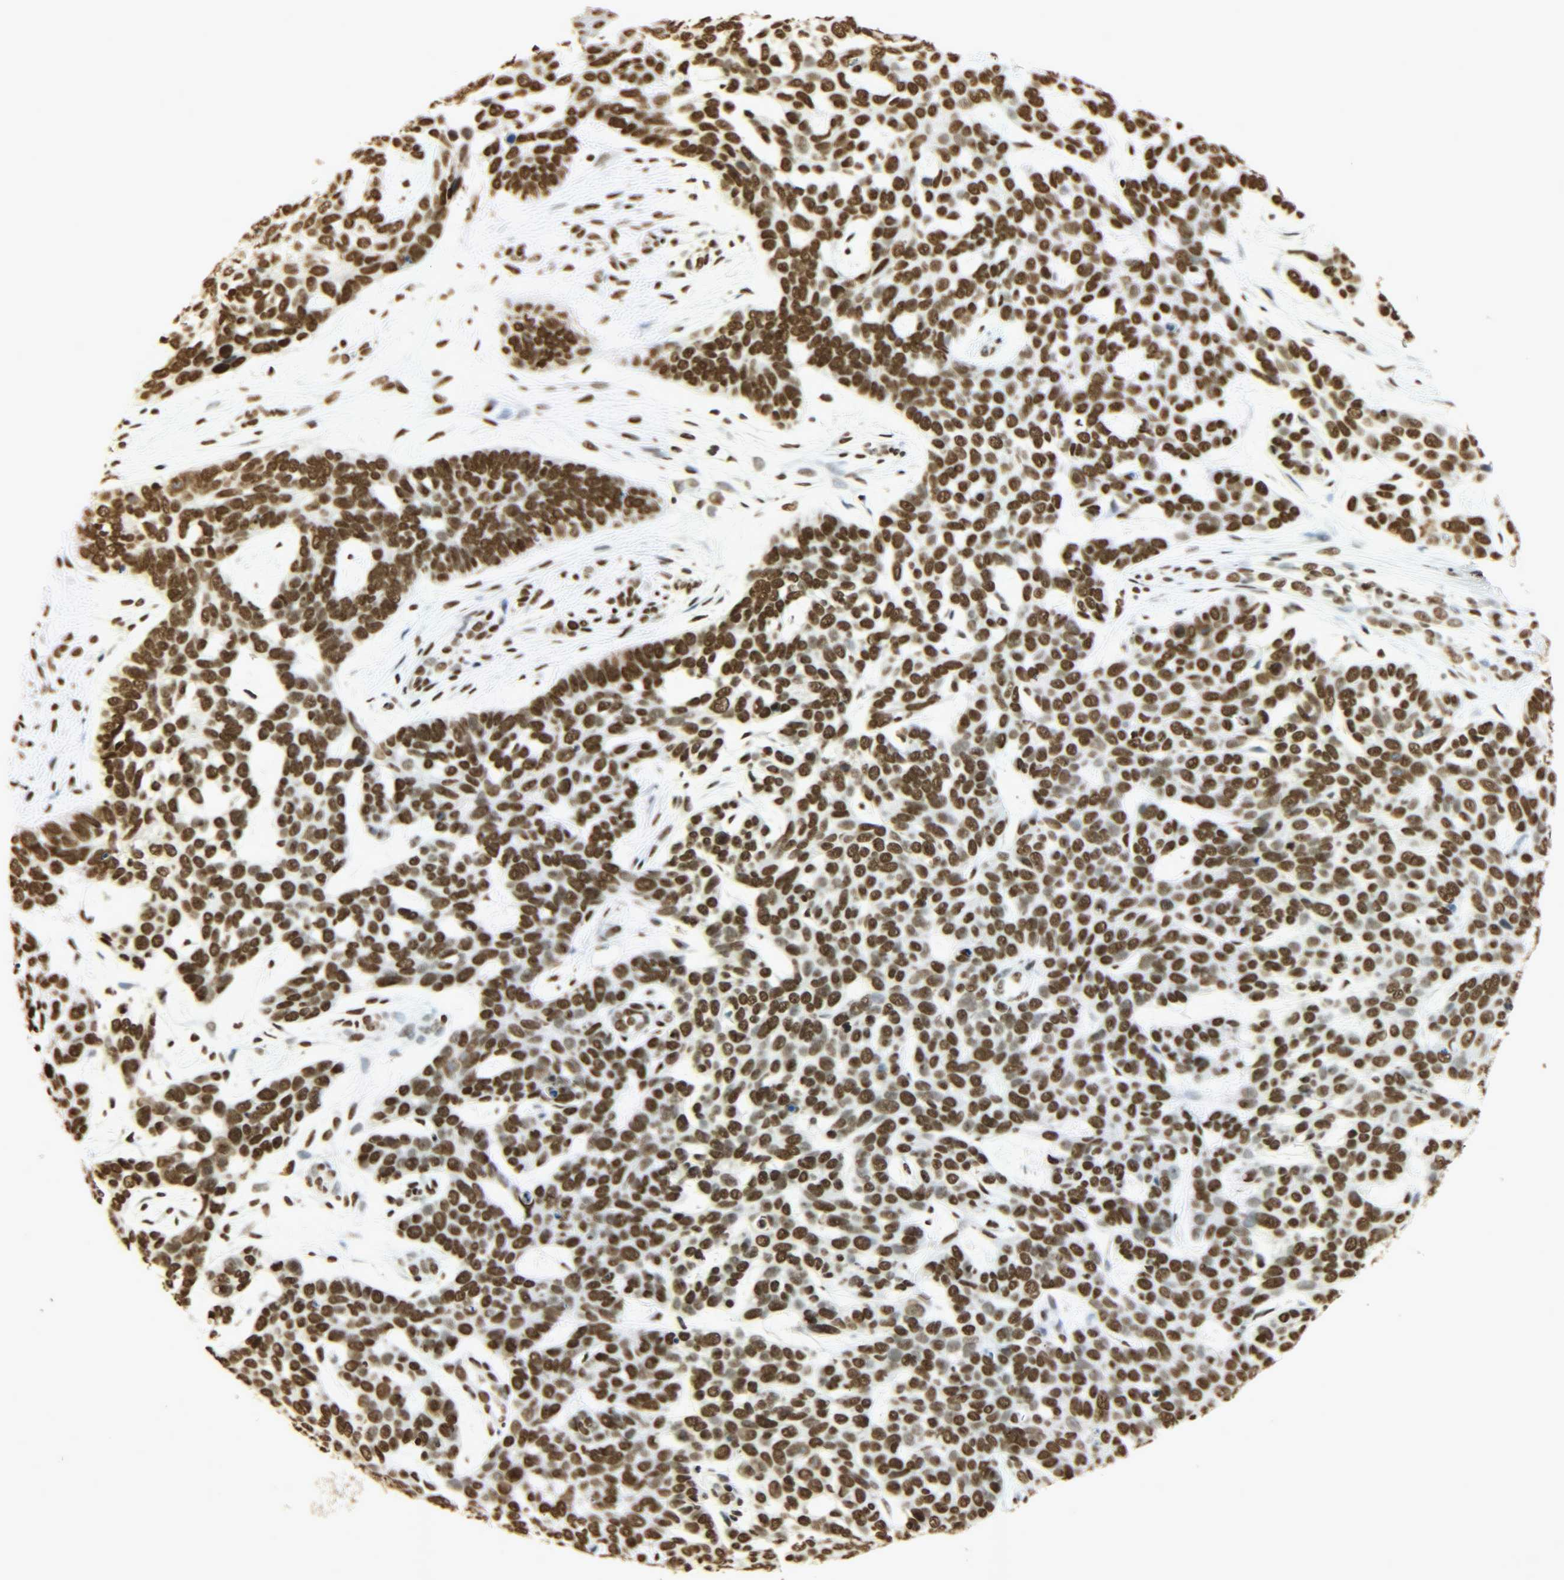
{"staining": {"intensity": "strong", "quantity": ">75%", "location": "nuclear"}, "tissue": "skin cancer", "cell_type": "Tumor cells", "image_type": "cancer", "snomed": [{"axis": "morphology", "description": "Basal cell carcinoma"}, {"axis": "topography", "description": "Skin"}], "caption": "Skin basal cell carcinoma stained with a brown dye displays strong nuclear positive staining in approximately >75% of tumor cells.", "gene": "KHDRBS1", "patient": {"sex": "male", "age": 87}}